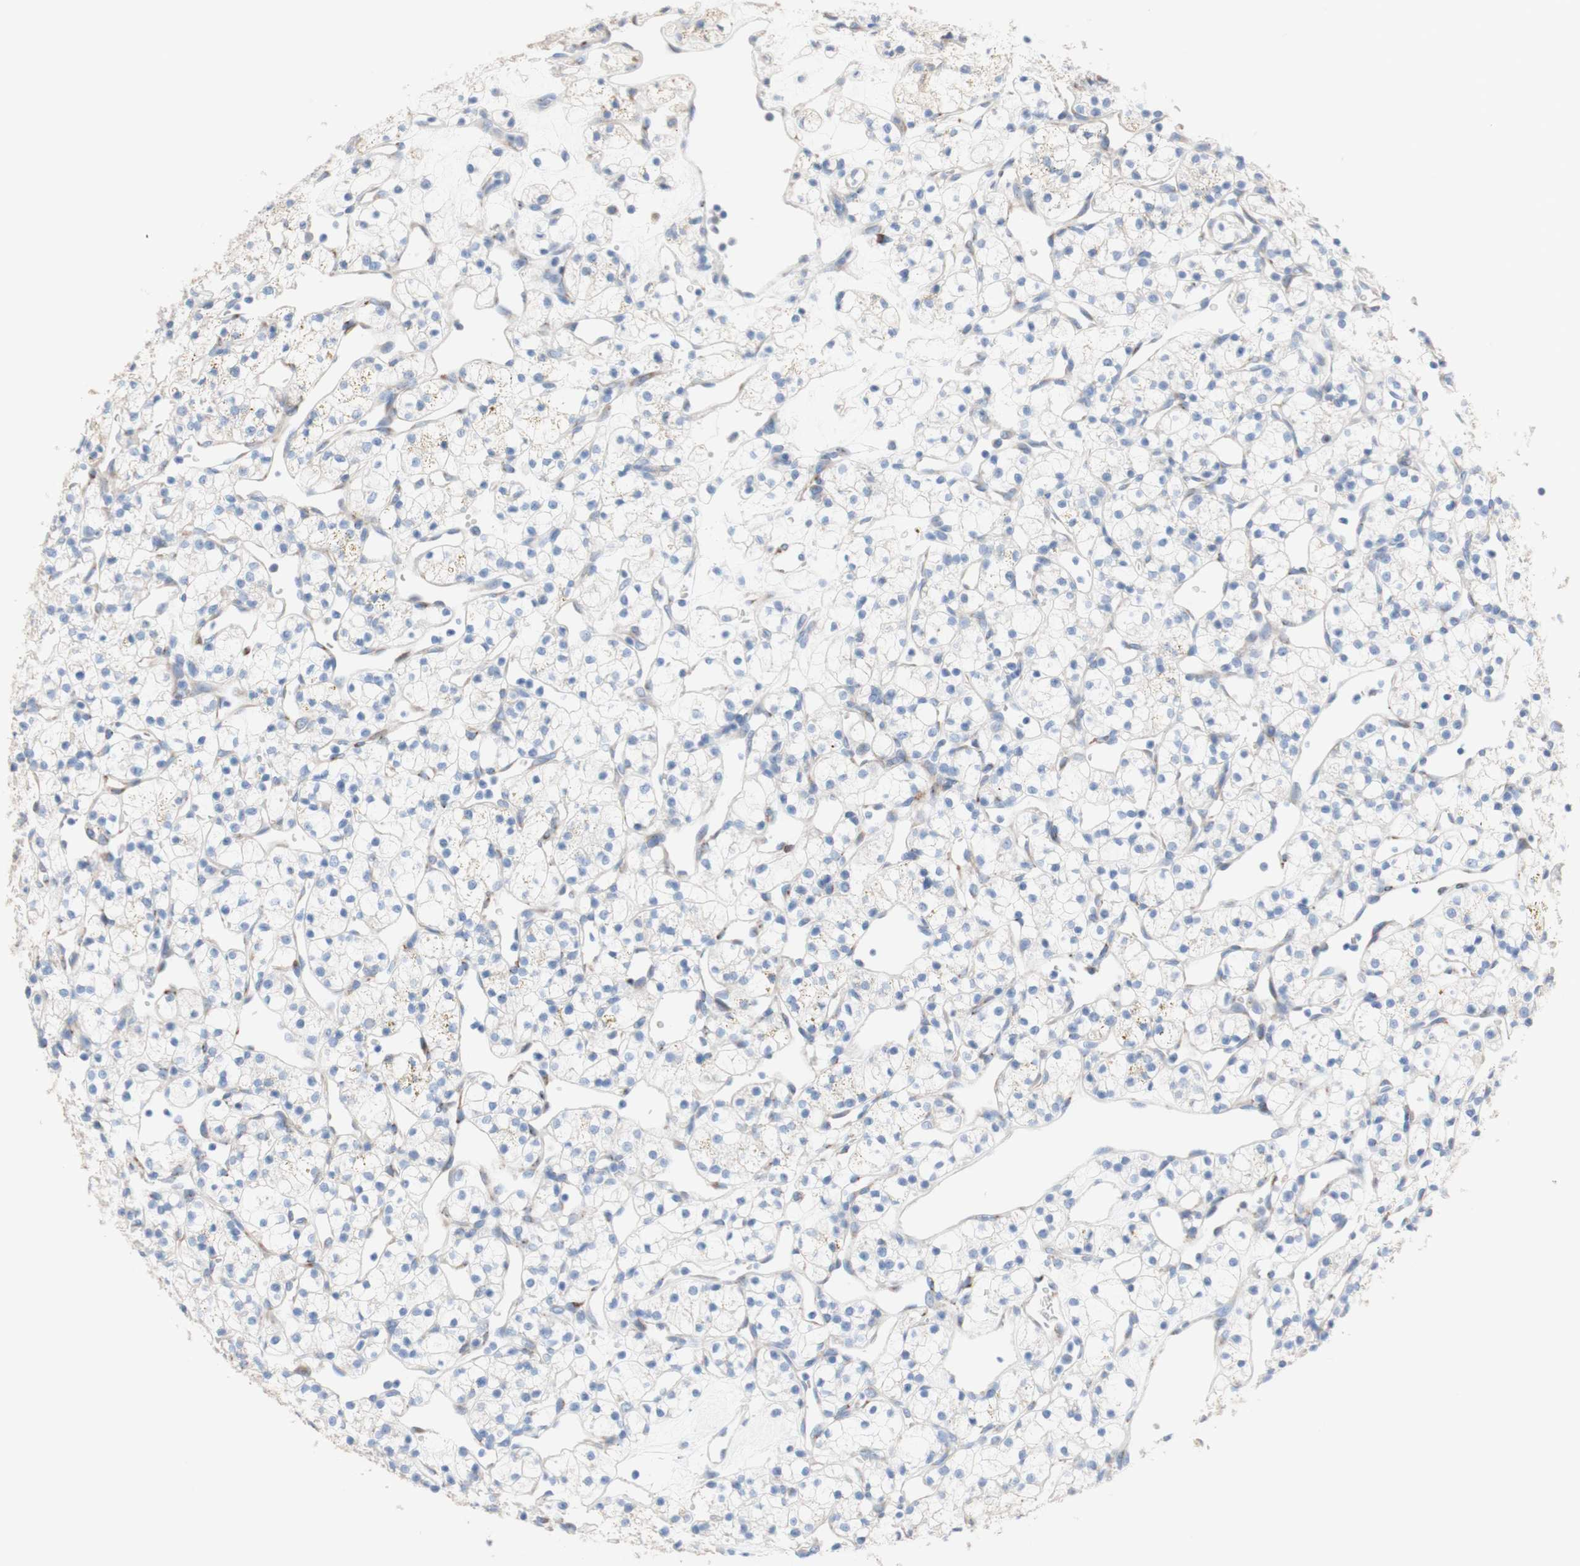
{"staining": {"intensity": "negative", "quantity": "none", "location": "none"}, "tissue": "renal cancer", "cell_type": "Tumor cells", "image_type": "cancer", "snomed": [{"axis": "morphology", "description": "Adenocarcinoma, NOS"}, {"axis": "topography", "description": "Kidney"}], "caption": "Renal adenocarcinoma stained for a protein using IHC demonstrates no positivity tumor cells.", "gene": "AGPAT5", "patient": {"sex": "female", "age": 60}}